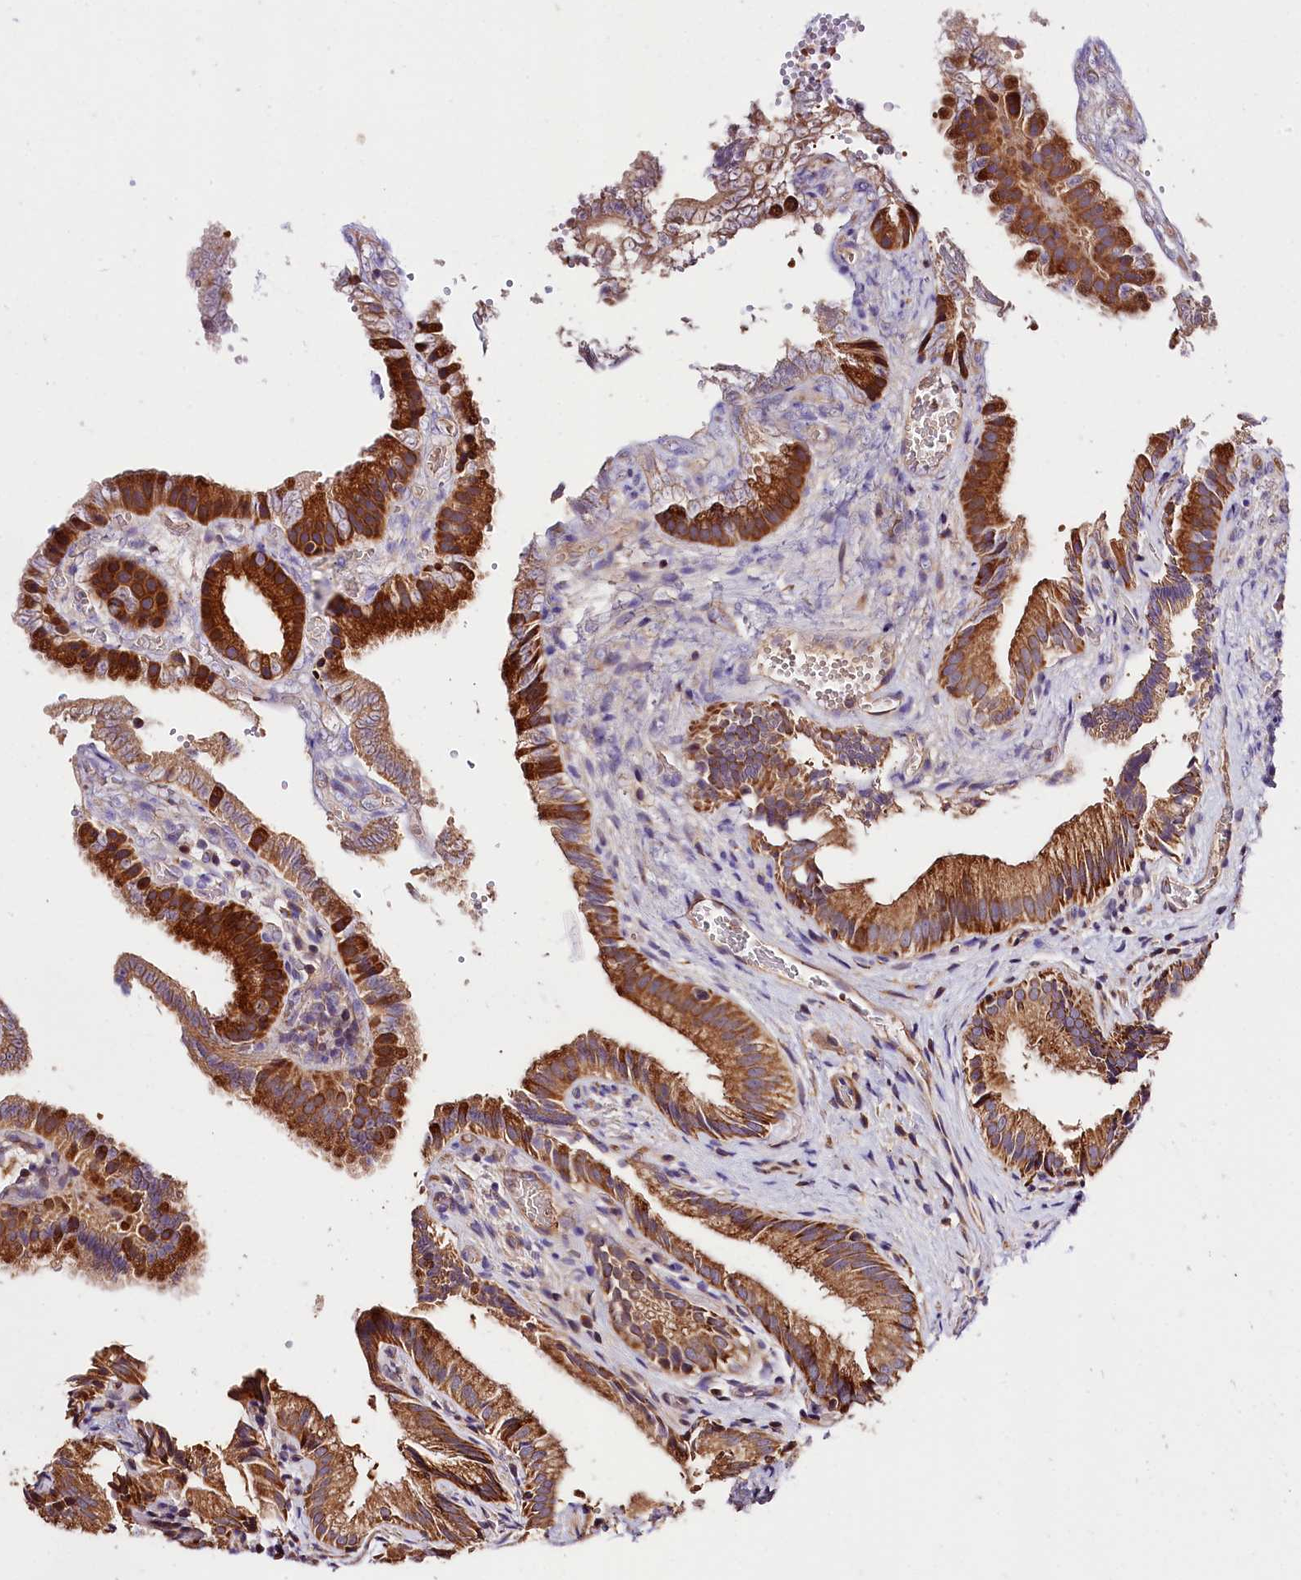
{"staining": {"intensity": "strong", "quantity": ">75%", "location": "cytoplasmic/membranous"}, "tissue": "gallbladder", "cell_type": "Glandular cells", "image_type": "normal", "snomed": [{"axis": "morphology", "description": "Normal tissue, NOS"}, {"axis": "topography", "description": "Gallbladder"}], "caption": "About >75% of glandular cells in normal human gallbladder reveal strong cytoplasmic/membranous protein positivity as visualized by brown immunohistochemical staining.", "gene": "KPTN", "patient": {"sex": "female", "age": 30}}